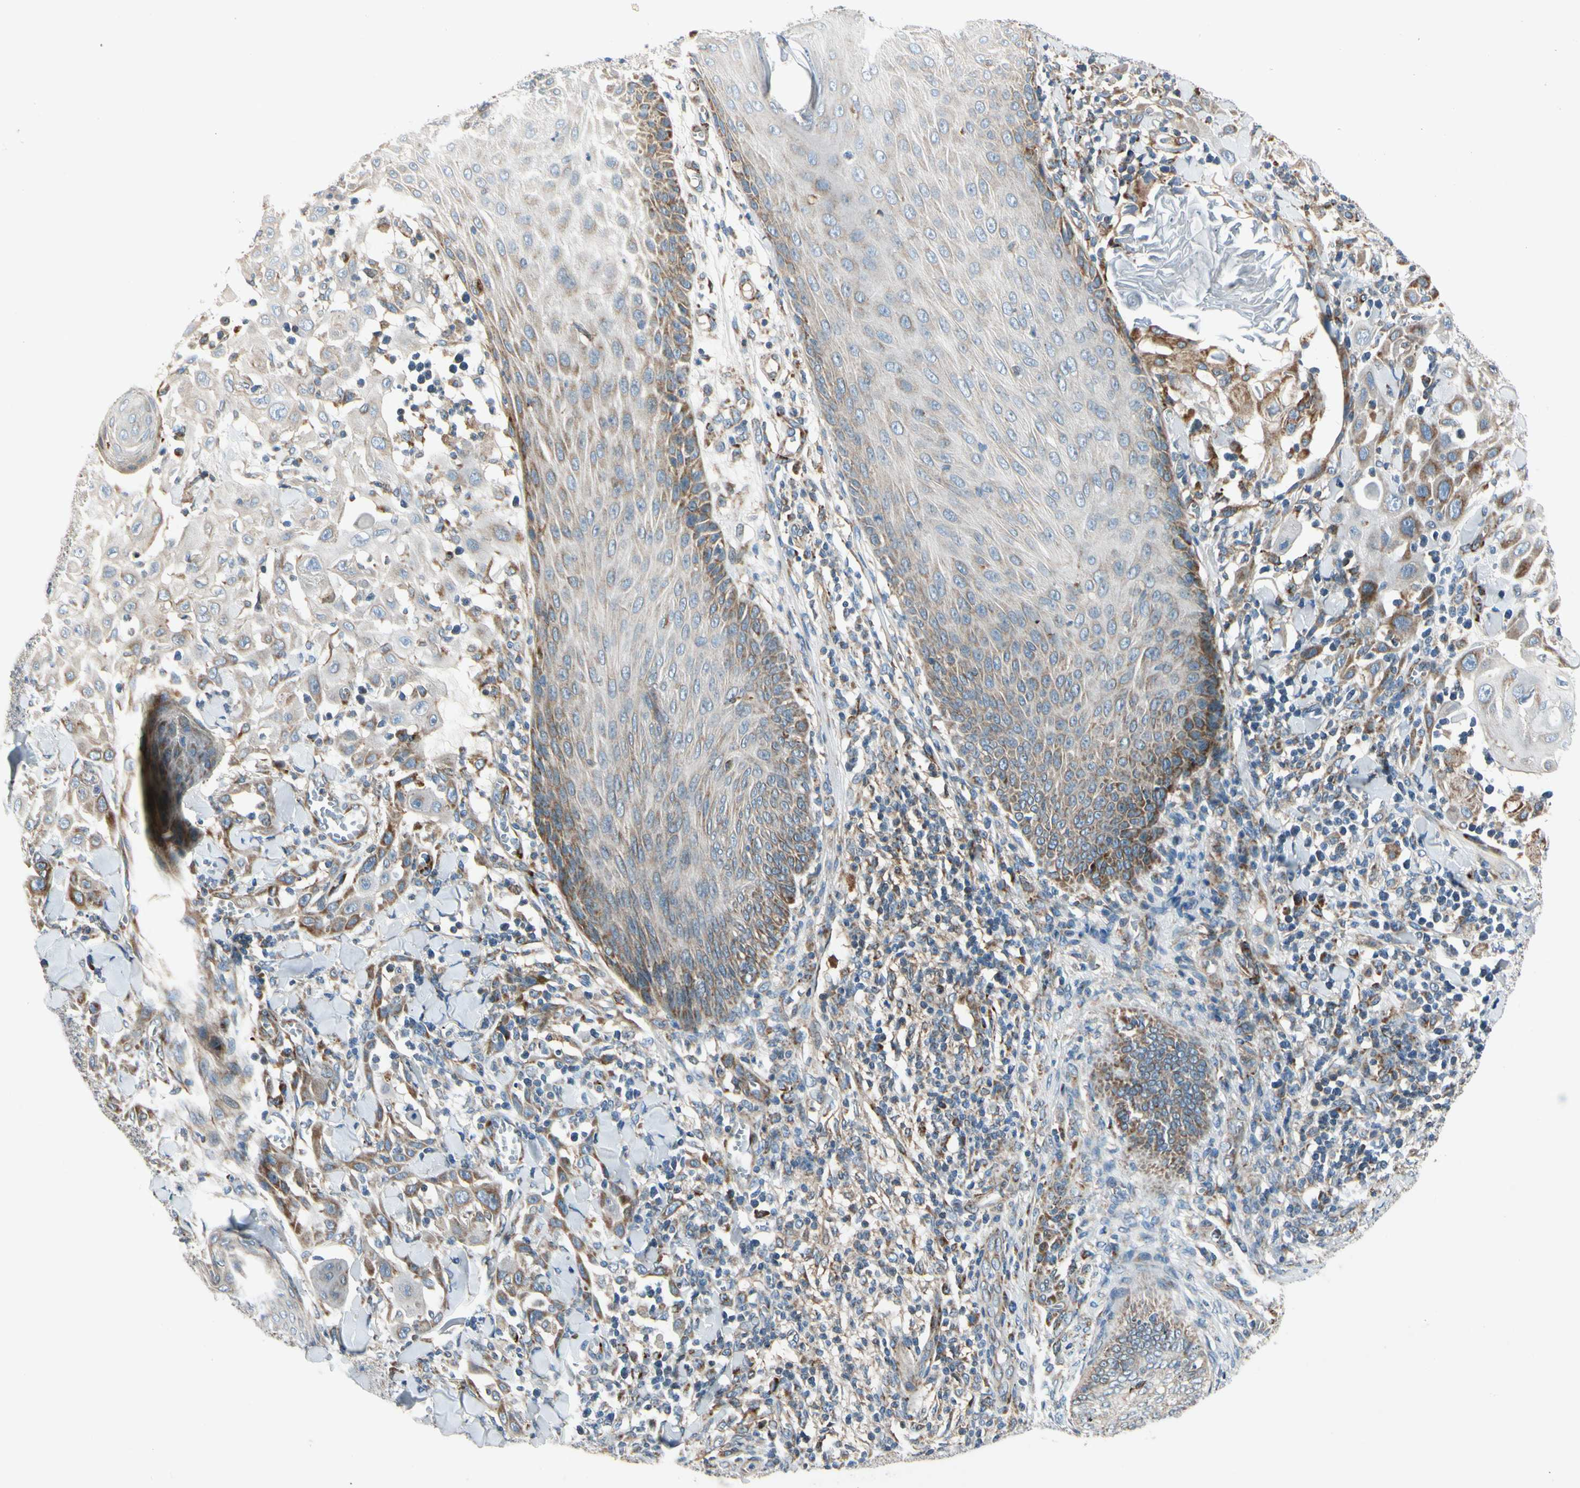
{"staining": {"intensity": "weak", "quantity": ">75%", "location": "cytoplasmic/membranous"}, "tissue": "skin cancer", "cell_type": "Tumor cells", "image_type": "cancer", "snomed": [{"axis": "morphology", "description": "Squamous cell carcinoma, NOS"}, {"axis": "topography", "description": "Skin"}], "caption": "Tumor cells exhibit low levels of weak cytoplasmic/membranous positivity in about >75% of cells in human squamous cell carcinoma (skin).", "gene": "MRPL9", "patient": {"sex": "male", "age": 24}}